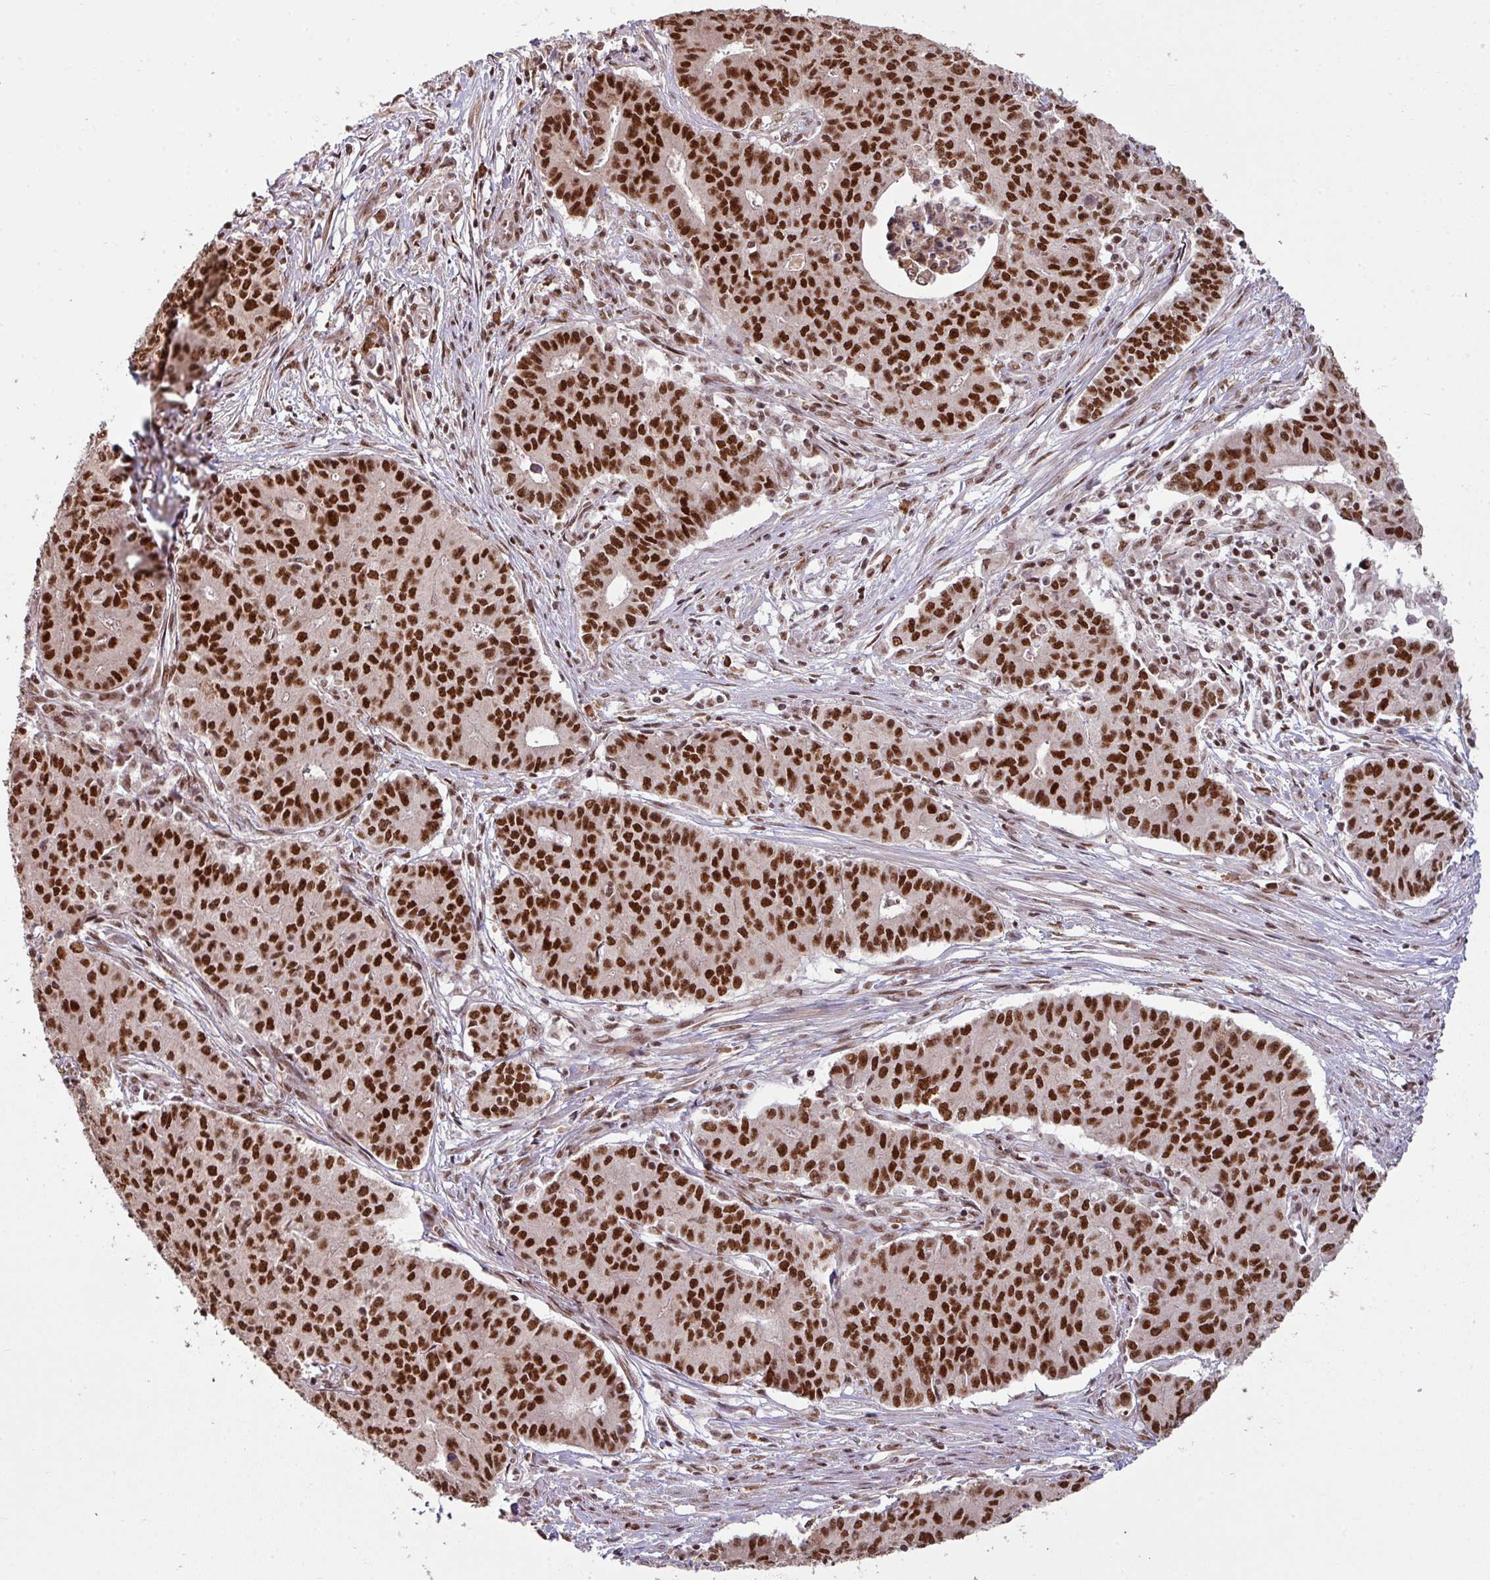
{"staining": {"intensity": "strong", "quantity": ">75%", "location": "nuclear"}, "tissue": "endometrial cancer", "cell_type": "Tumor cells", "image_type": "cancer", "snomed": [{"axis": "morphology", "description": "Adenocarcinoma, NOS"}, {"axis": "topography", "description": "Endometrium"}], "caption": "Immunohistochemistry image of human endometrial adenocarcinoma stained for a protein (brown), which reveals high levels of strong nuclear staining in approximately >75% of tumor cells.", "gene": "PHF23", "patient": {"sex": "female", "age": 59}}